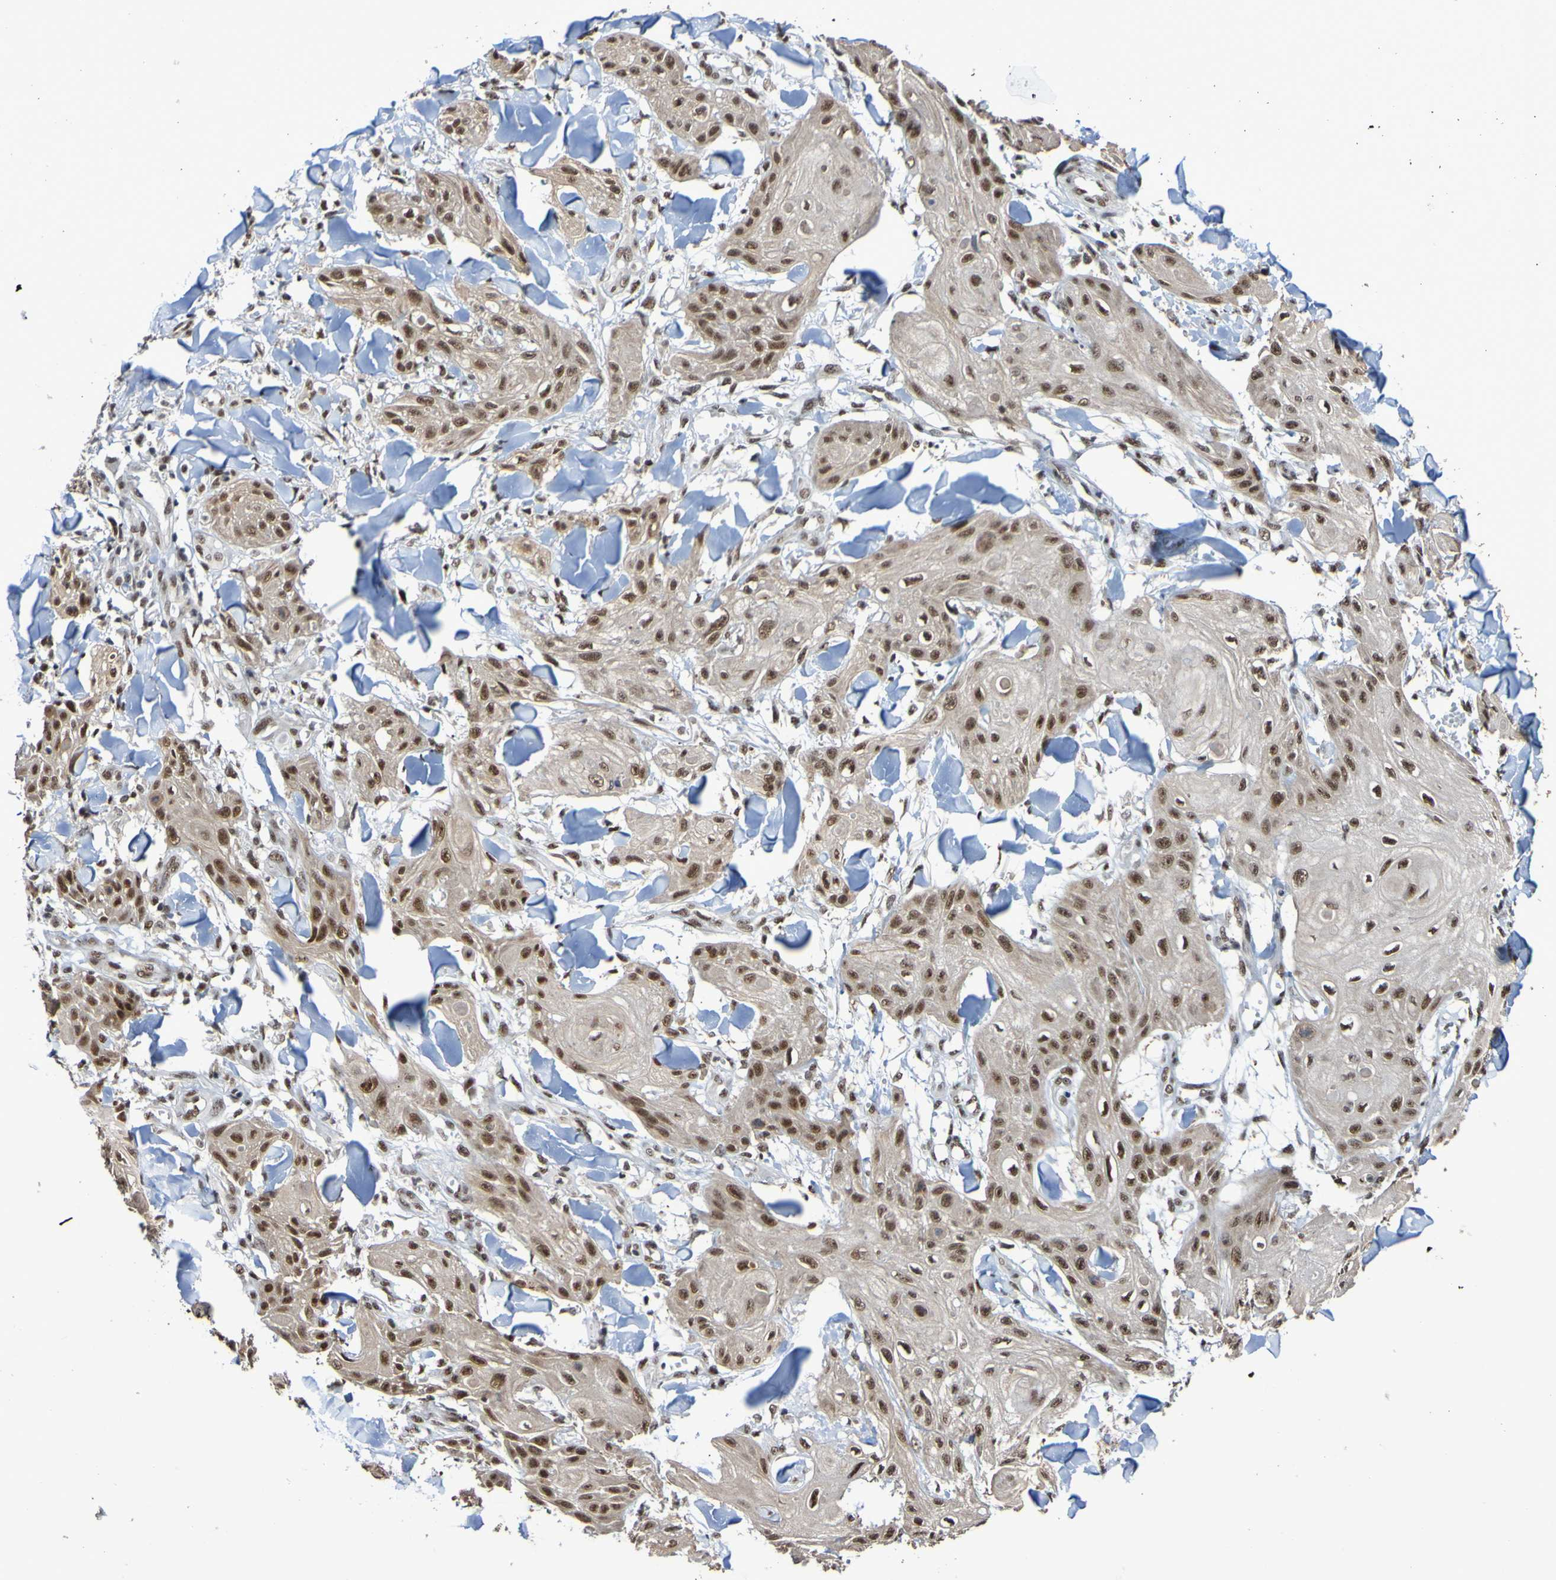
{"staining": {"intensity": "strong", "quantity": ">75%", "location": "nuclear"}, "tissue": "skin cancer", "cell_type": "Tumor cells", "image_type": "cancer", "snomed": [{"axis": "morphology", "description": "Squamous cell carcinoma, NOS"}, {"axis": "topography", "description": "Skin"}], "caption": "Tumor cells reveal high levels of strong nuclear positivity in approximately >75% of cells in squamous cell carcinoma (skin). The protein of interest is stained brown, and the nuclei are stained in blue (DAB (3,3'-diaminobenzidine) IHC with brightfield microscopy, high magnification).", "gene": "CDC5L", "patient": {"sex": "male", "age": 74}}